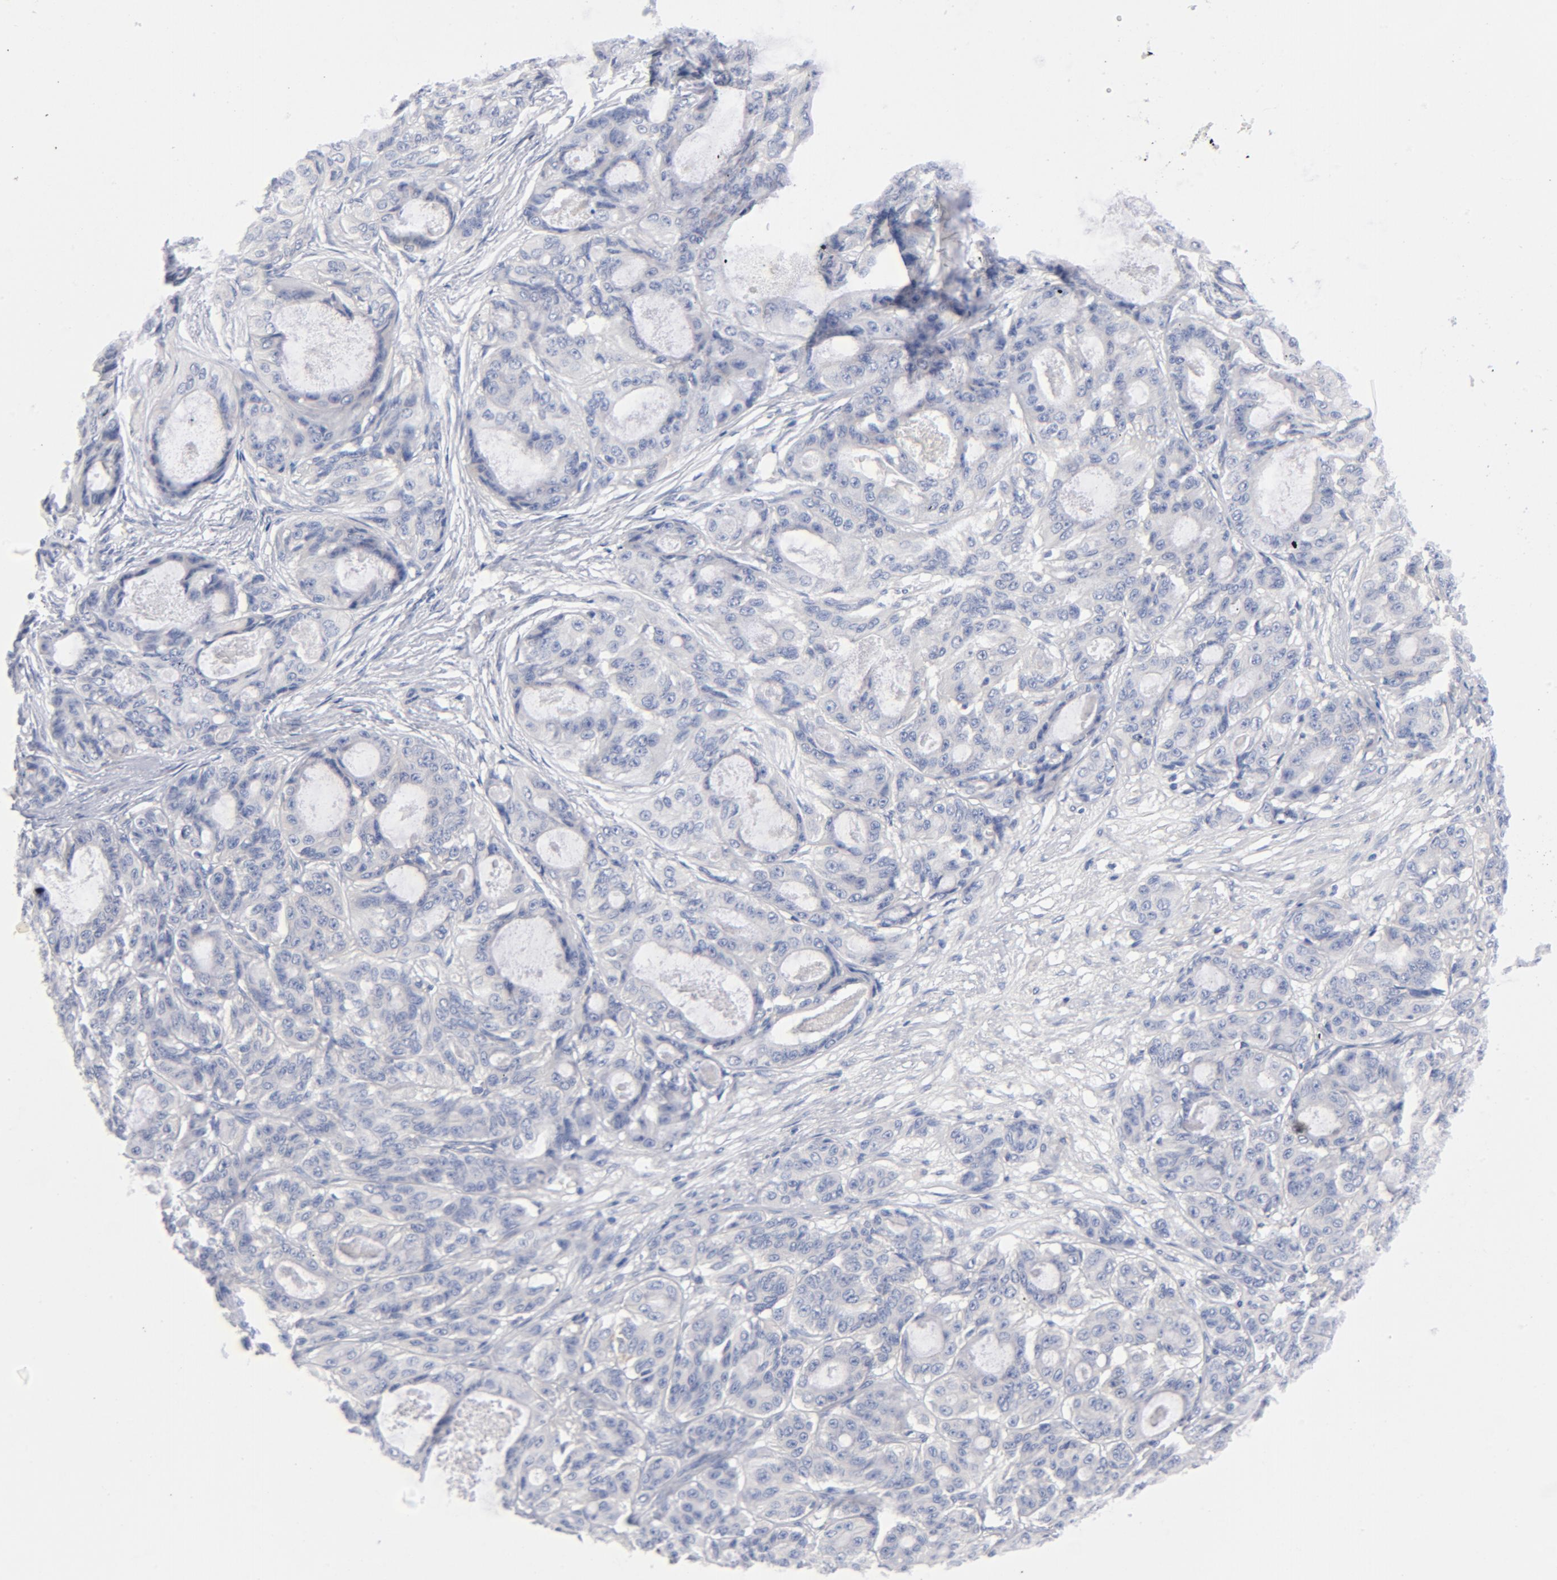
{"staining": {"intensity": "negative", "quantity": "none", "location": "none"}, "tissue": "ovarian cancer", "cell_type": "Tumor cells", "image_type": "cancer", "snomed": [{"axis": "morphology", "description": "Carcinoma, endometroid"}, {"axis": "topography", "description": "Ovary"}], "caption": "Micrograph shows no significant protein staining in tumor cells of ovarian cancer.", "gene": "CD86", "patient": {"sex": "female", "age": 61}}